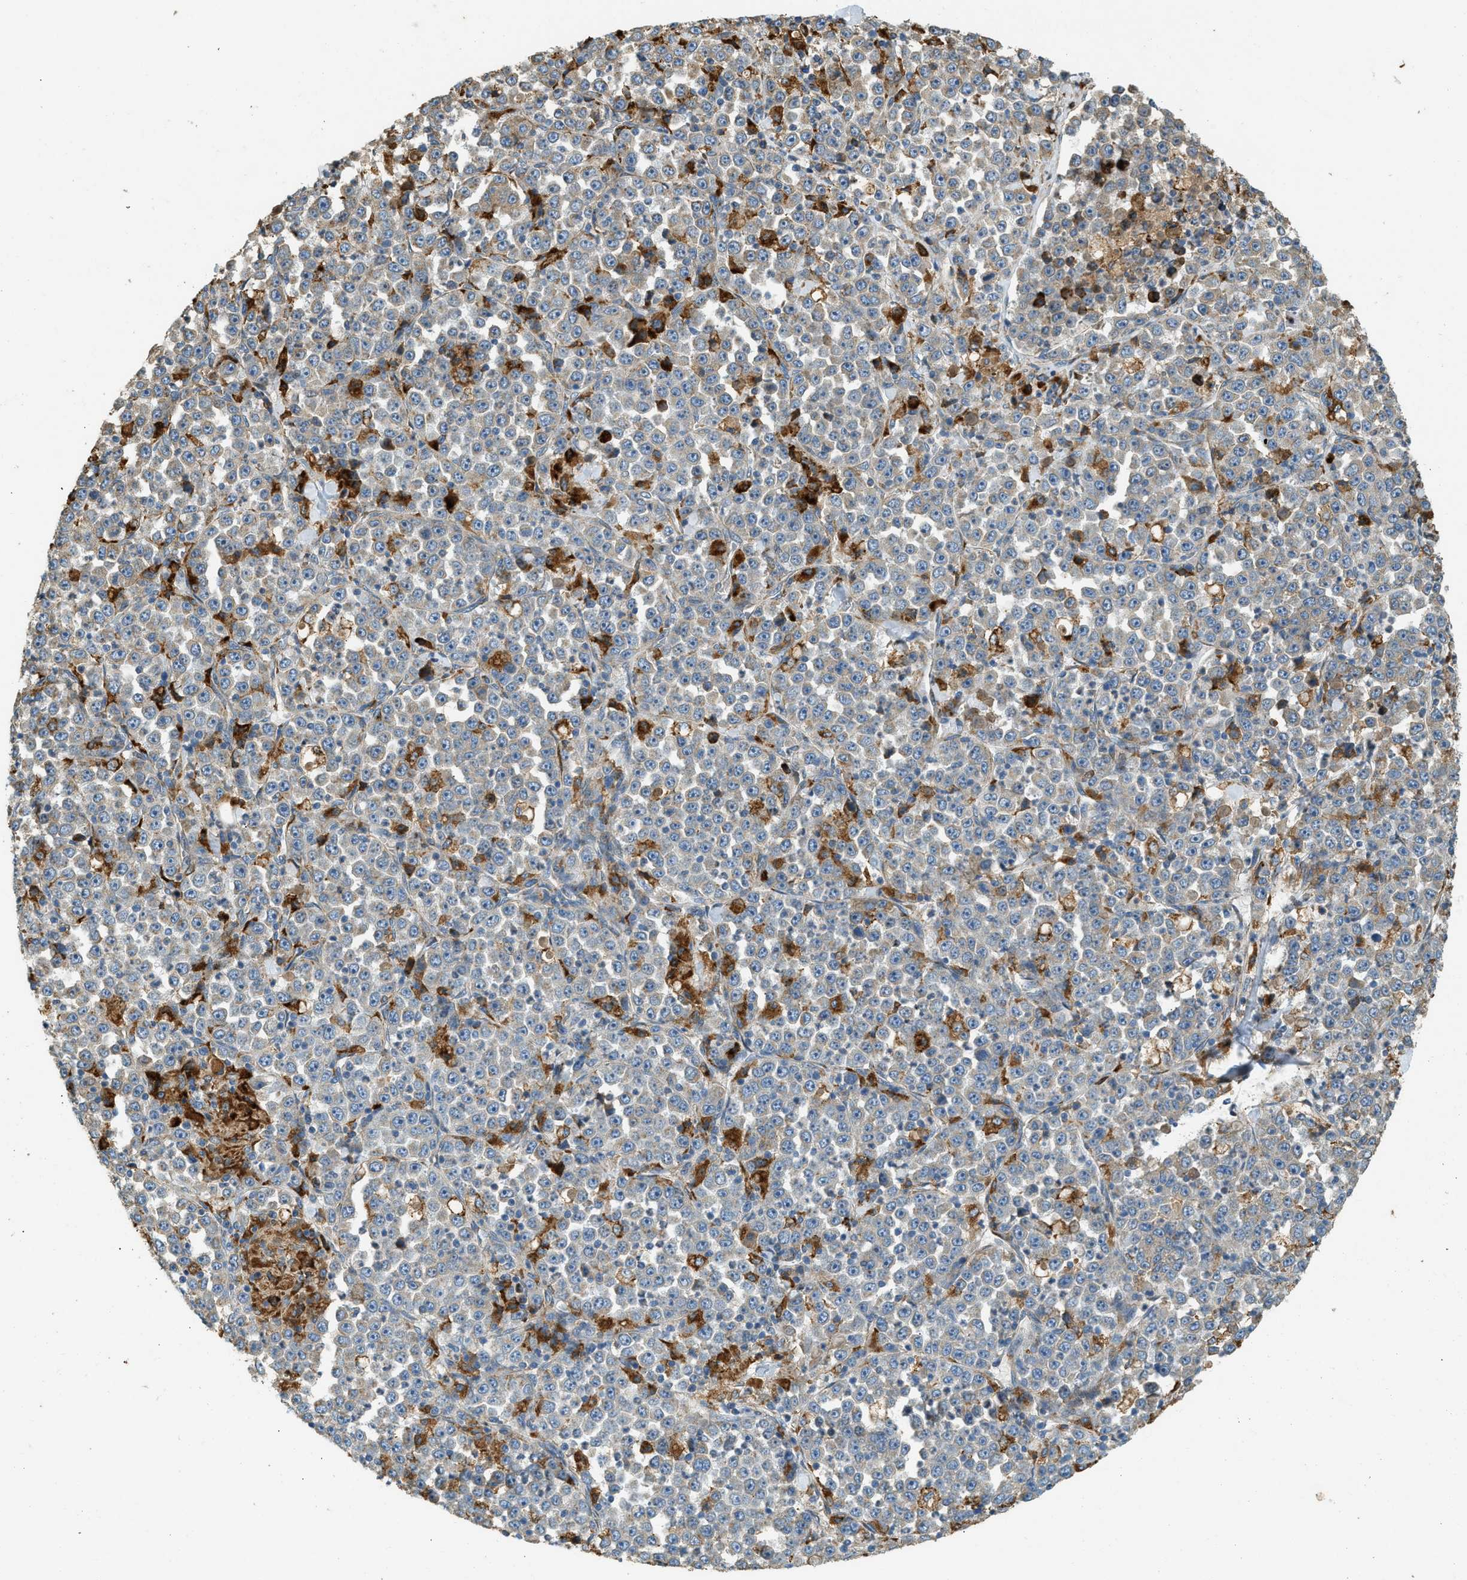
{"staining": {"intensity": "weak", "quantity": "25%-75%", "location": "cytoplasmic/membranous"}, "tissue": "stomach cancer", "cell_type": "Tumor cells", "image_type": "cancer", "snomed": [{"axis": "morphology", "description": "Normal tissue, NOS"}, {"axis": "morphology", "description": "Adenocarcinoma, NOS"}, {"axis": "topography", "description": "Stomach, upper"}, {"axis": "topography", "description": "Stomach"}], "caption": "Immunohistochemistry (IHC) image of adenocarcinoma (stomach) stained for a protein (brown), which demonstrates low levels of weak cytoplasmic/membranous positivity in approximately 25%-75% of tumor cells.", "gene": "CTSB", "patient": {"sex": "male", "age": 59}}